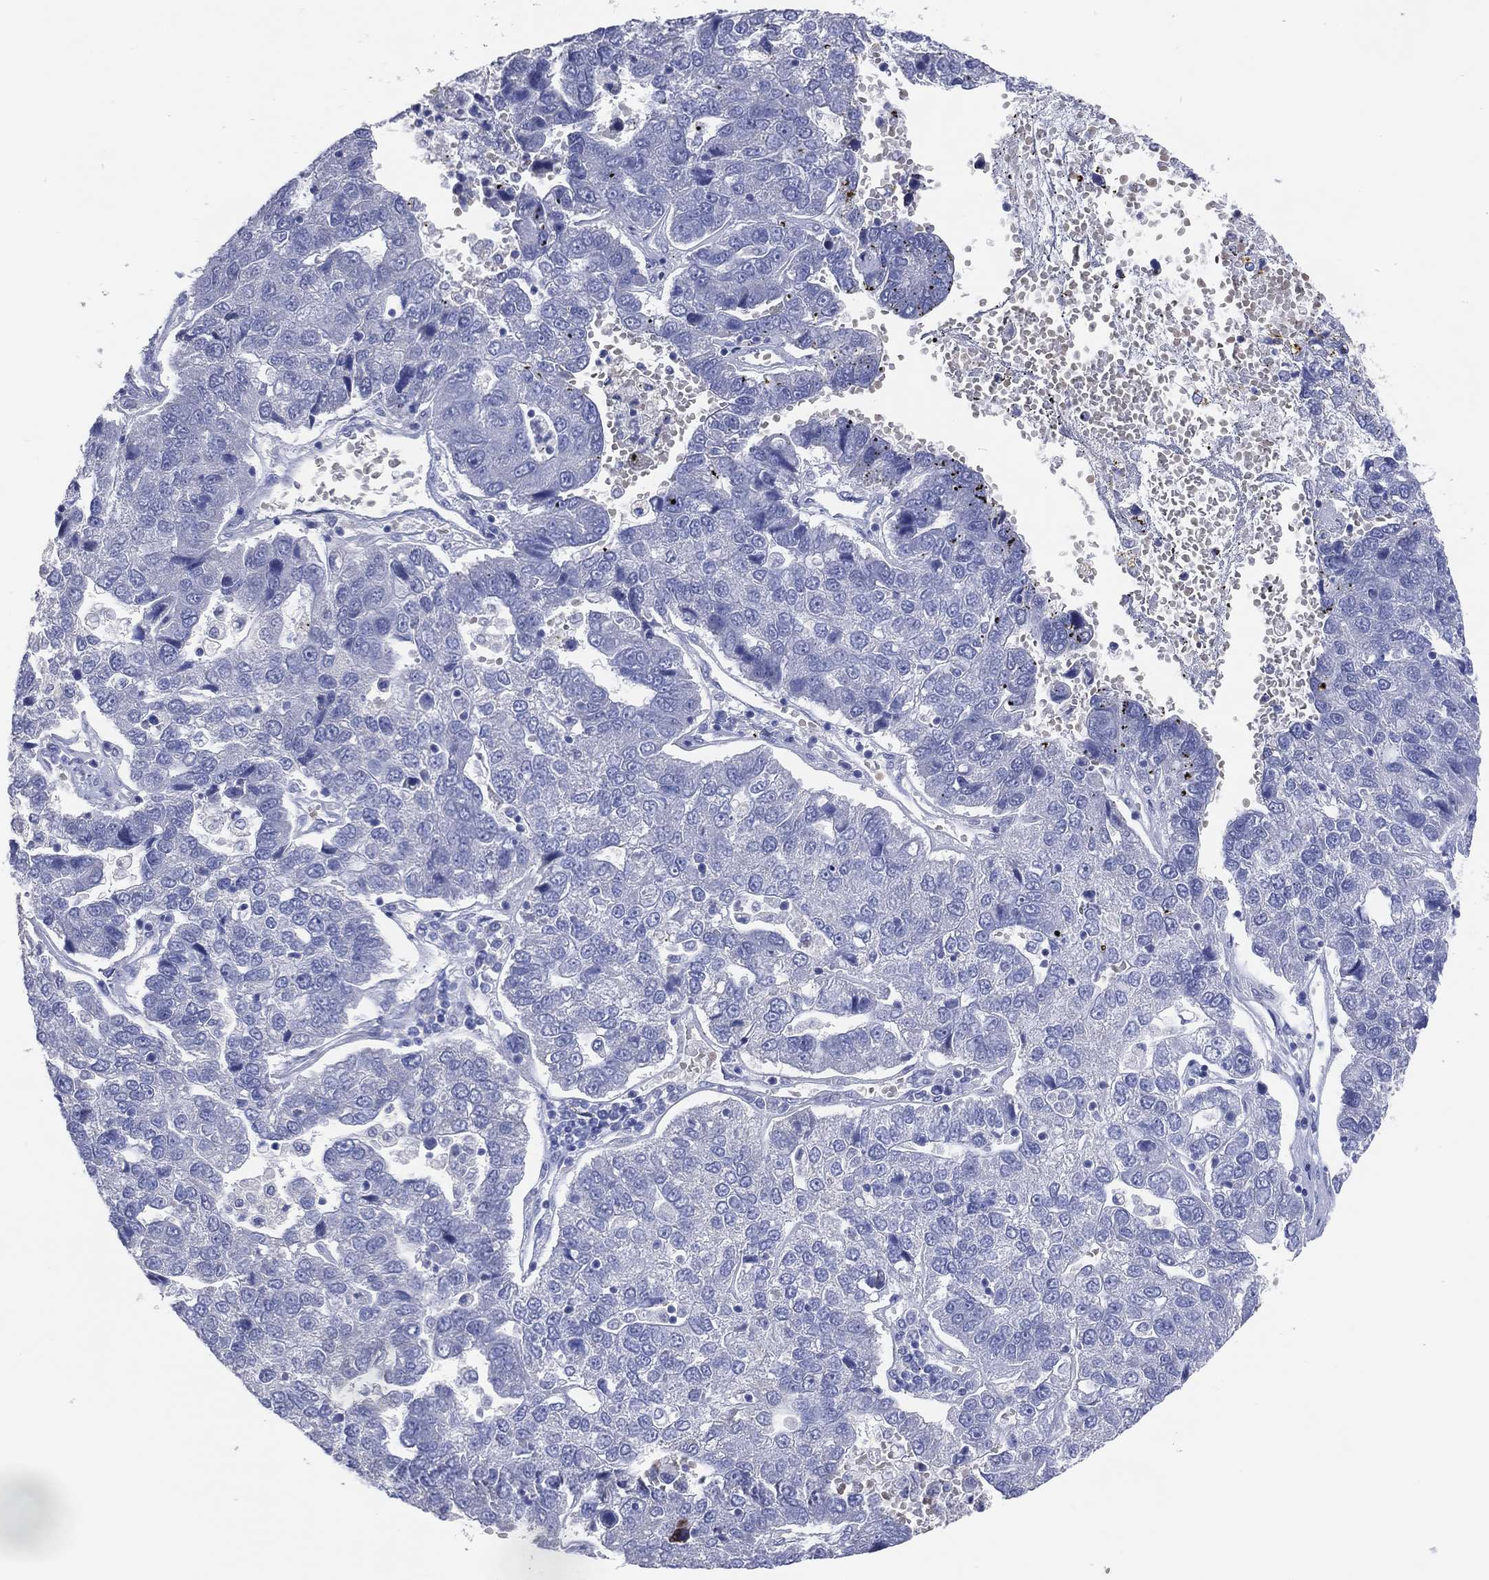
{"staining": {"intensity": "negative", "quantity": "none", "location": "none"}, "tissue": "pancreatic cancer", "cell_type": "Tumor cells", "image_type": "cancer", "snomed": [{"axis": "morphology", "description": "Adenocarcinoma, NOS"}, {"axis": "topography", "description": "Pancreas"}], "caption": "There is no significant staining in tumor cells of pancreatic cancer (adenocarcinoma). (DAB (3,3'-diaminobenzidine) immunohistochemistry with hematoxylin counter stain).", "gene": "DNAH6", "patient": {"sex": "female", "age": 61}}